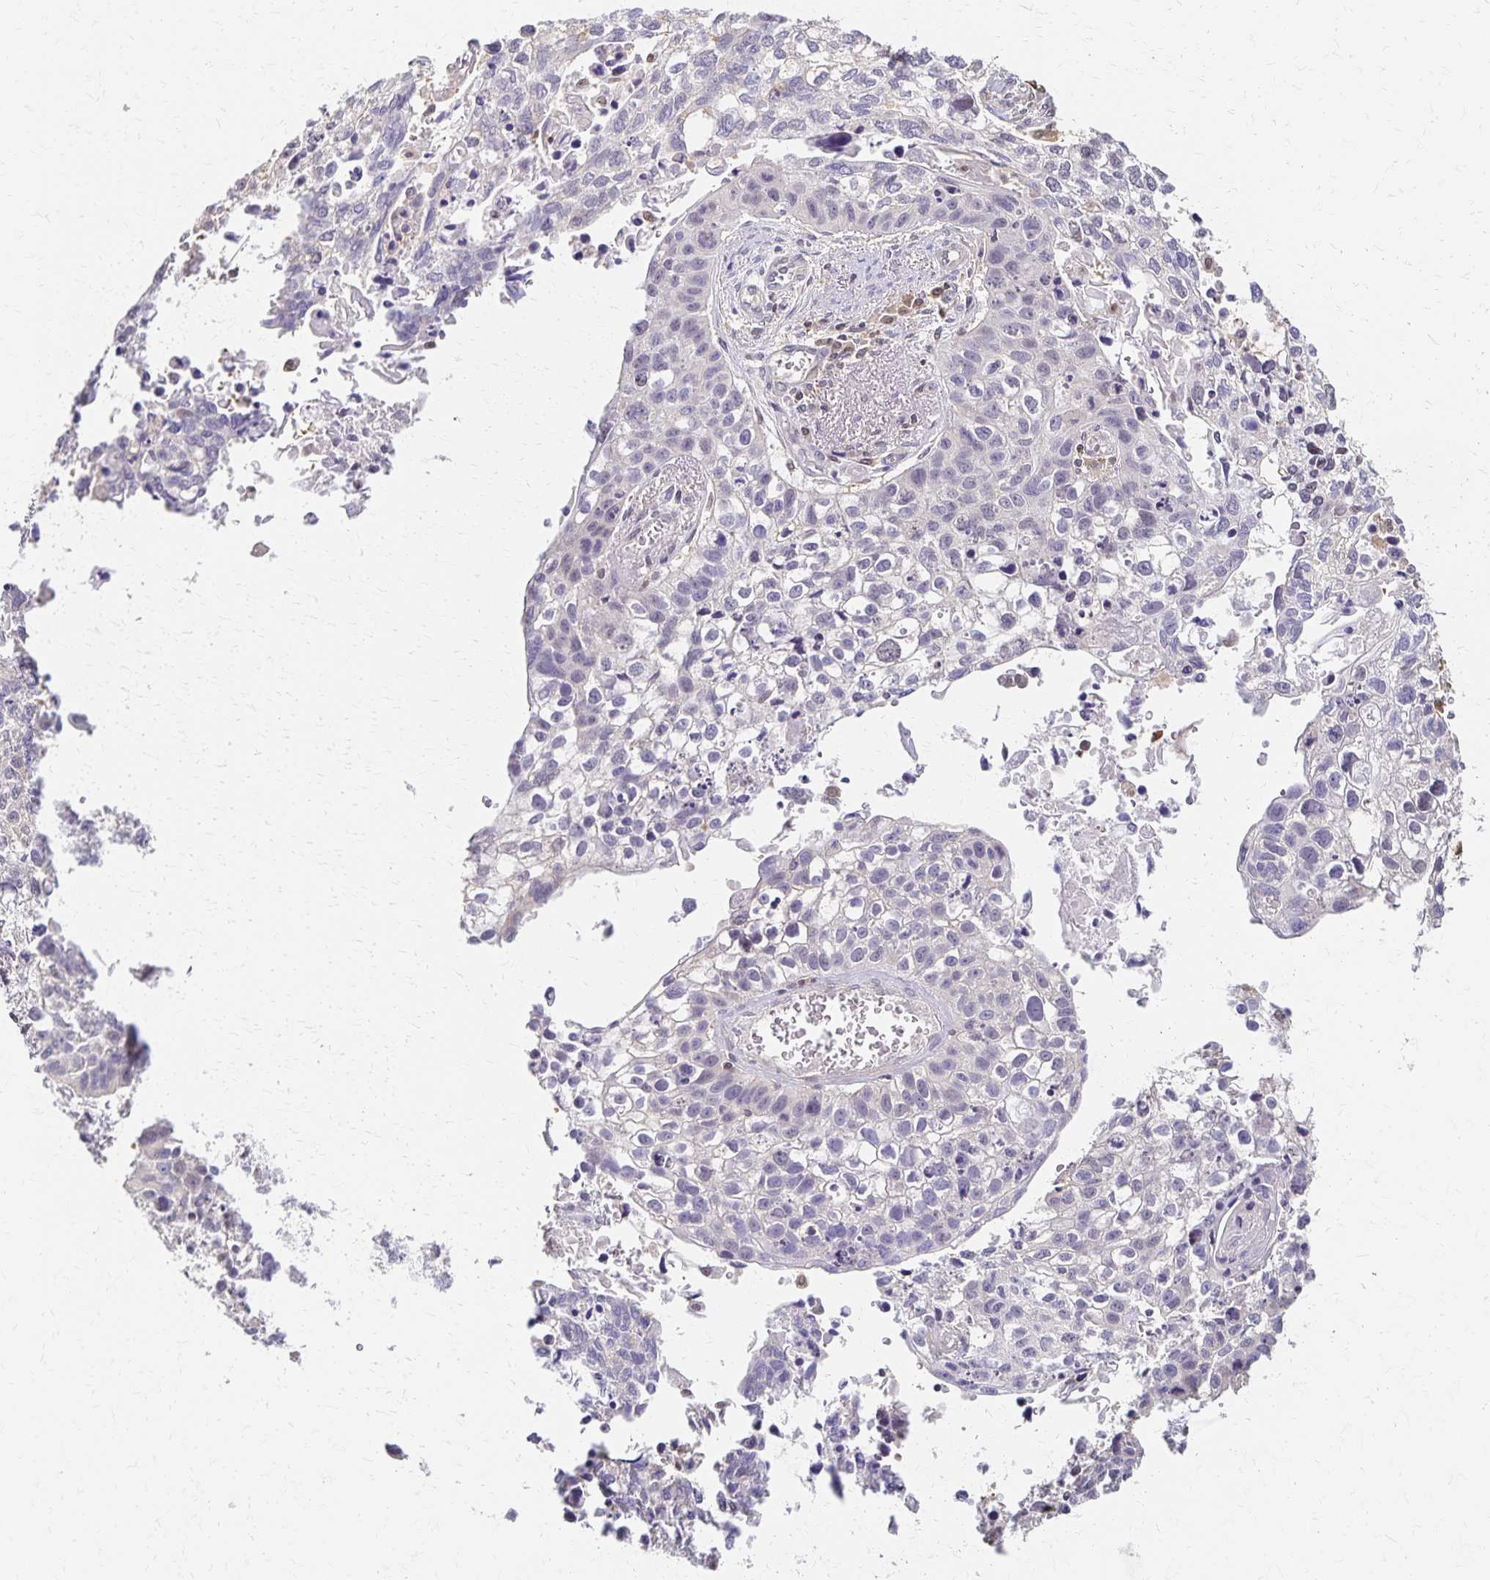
{"staining": {"intensity": "negative", "quantity": "none", "location": "none"}, "tissue": "lung cancer", "cell_type": "Tumor cells", "image_type": "cancer", "snomed": [{"axis": "morphology", "description": "Squamous cell carcinoma, NOS"}, {"axis": "topography", "description": "Lung"}], "caption": "Immunohistochemistry (IHC) histopathology image of neoplastic tissue: lung cancer (squamous cell carcinoma) stained with DAB exhibits no significant protein positivity in tumor cells. The staining was performed using DAB (3,3'-diaminobenzidine) to visualize the protein expression in brown, while the nuclei were stained in blue with hematoxylin (Magnification: 20x).", "gene": "AZGP1", "patient": {"sex": "male", "age": 74}}